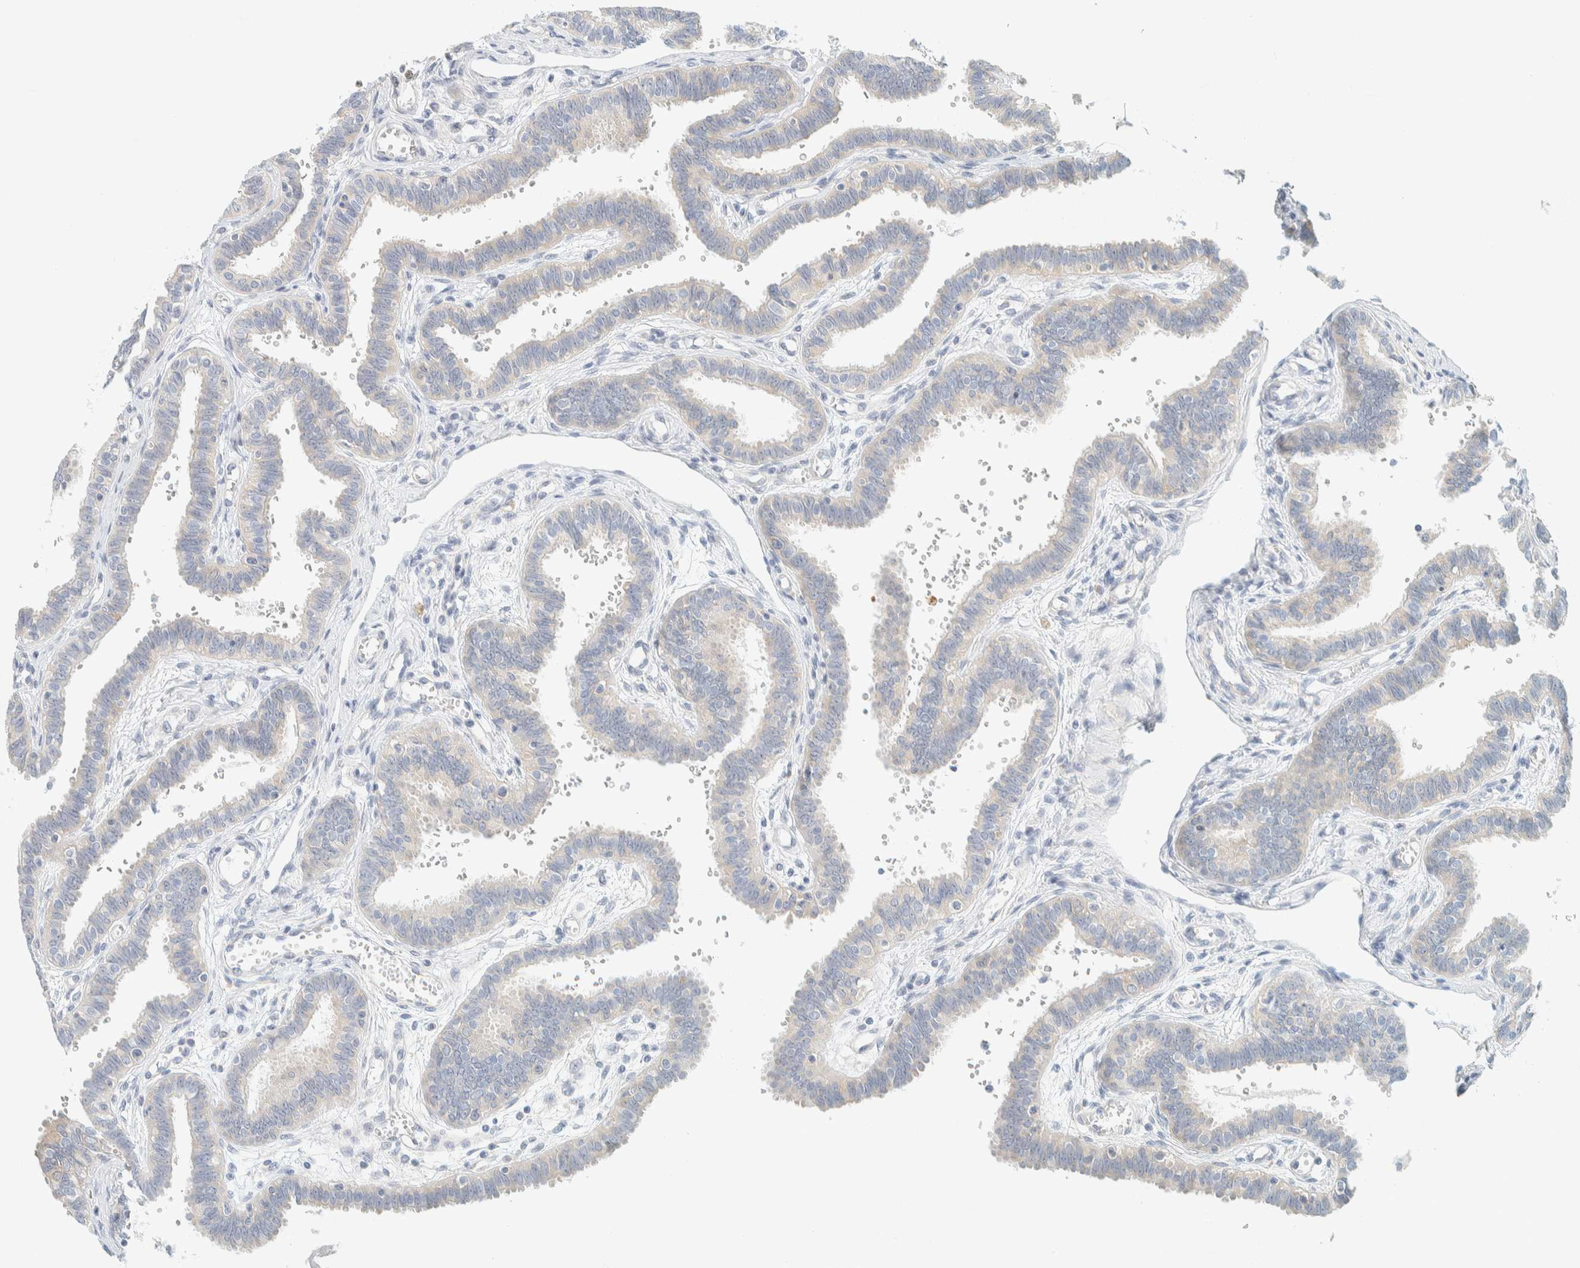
{"staining": {"intensity": "moderate", "quantity": "25%-75%", "location": "cytoplasmic/membranous"}, "tissue": "fallopian tube", "cell_type": "Glandular cells", "image_type": "normal", "snomed": [{"axis": "morphology", "description": "Normal tissue, NOS"}, {"axis": "topography", "description": "Fallopian tube"}], "caption": "IHC image of normal human fallopian tube stained for a protein (brown), which displays medium levels of moderate cytoplasmic/membranous staining in about 25%-75% of glandular cells.", "gene": "AARSD1", "patient": {"sex": "female", "age": 32}}